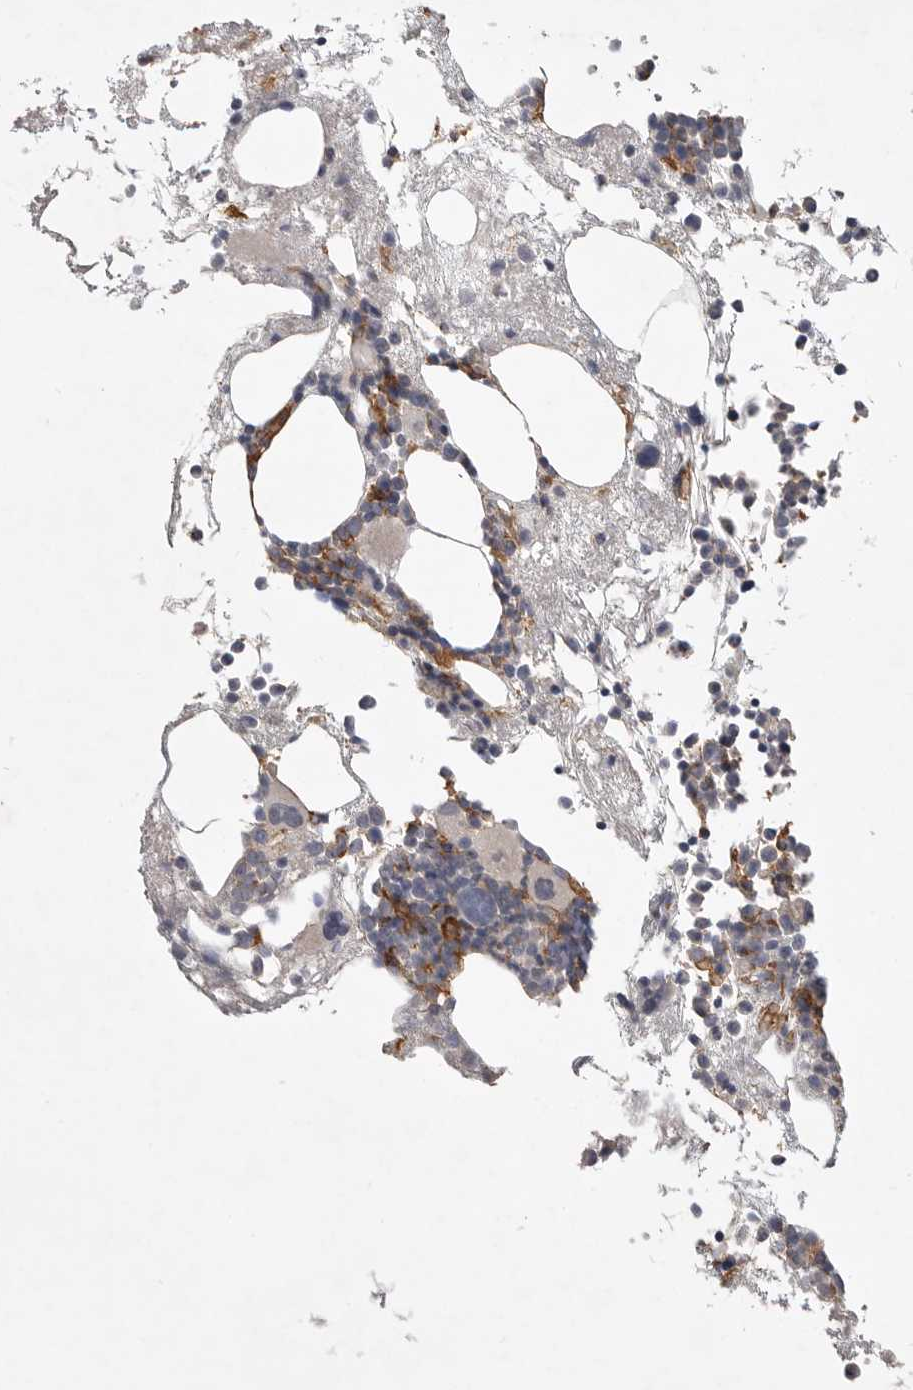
{"staining": {"intensity": "moderate", "quantity": "<25%", "location": "cytoplasmic/membranous"}, "tissue": "bone marrow", "cell_type": "Hematopoietic cells", "image_type": "normal", "snomed": [{"axis": "morphology", "description": "Normal tissue, NOS"}, {"axis": "morphology", "description": "Inflammation, NOS"}, {"axis": "topography", "description": "Bone marrow"}], "caption": "This is an image of IHC staining of normal bone marrow, which shows moderate staining in the cytoplasmic/membranous of hematopoietic cells.", "gene": "ITGAD", "patient": {"sex": "female", "age": 81}}